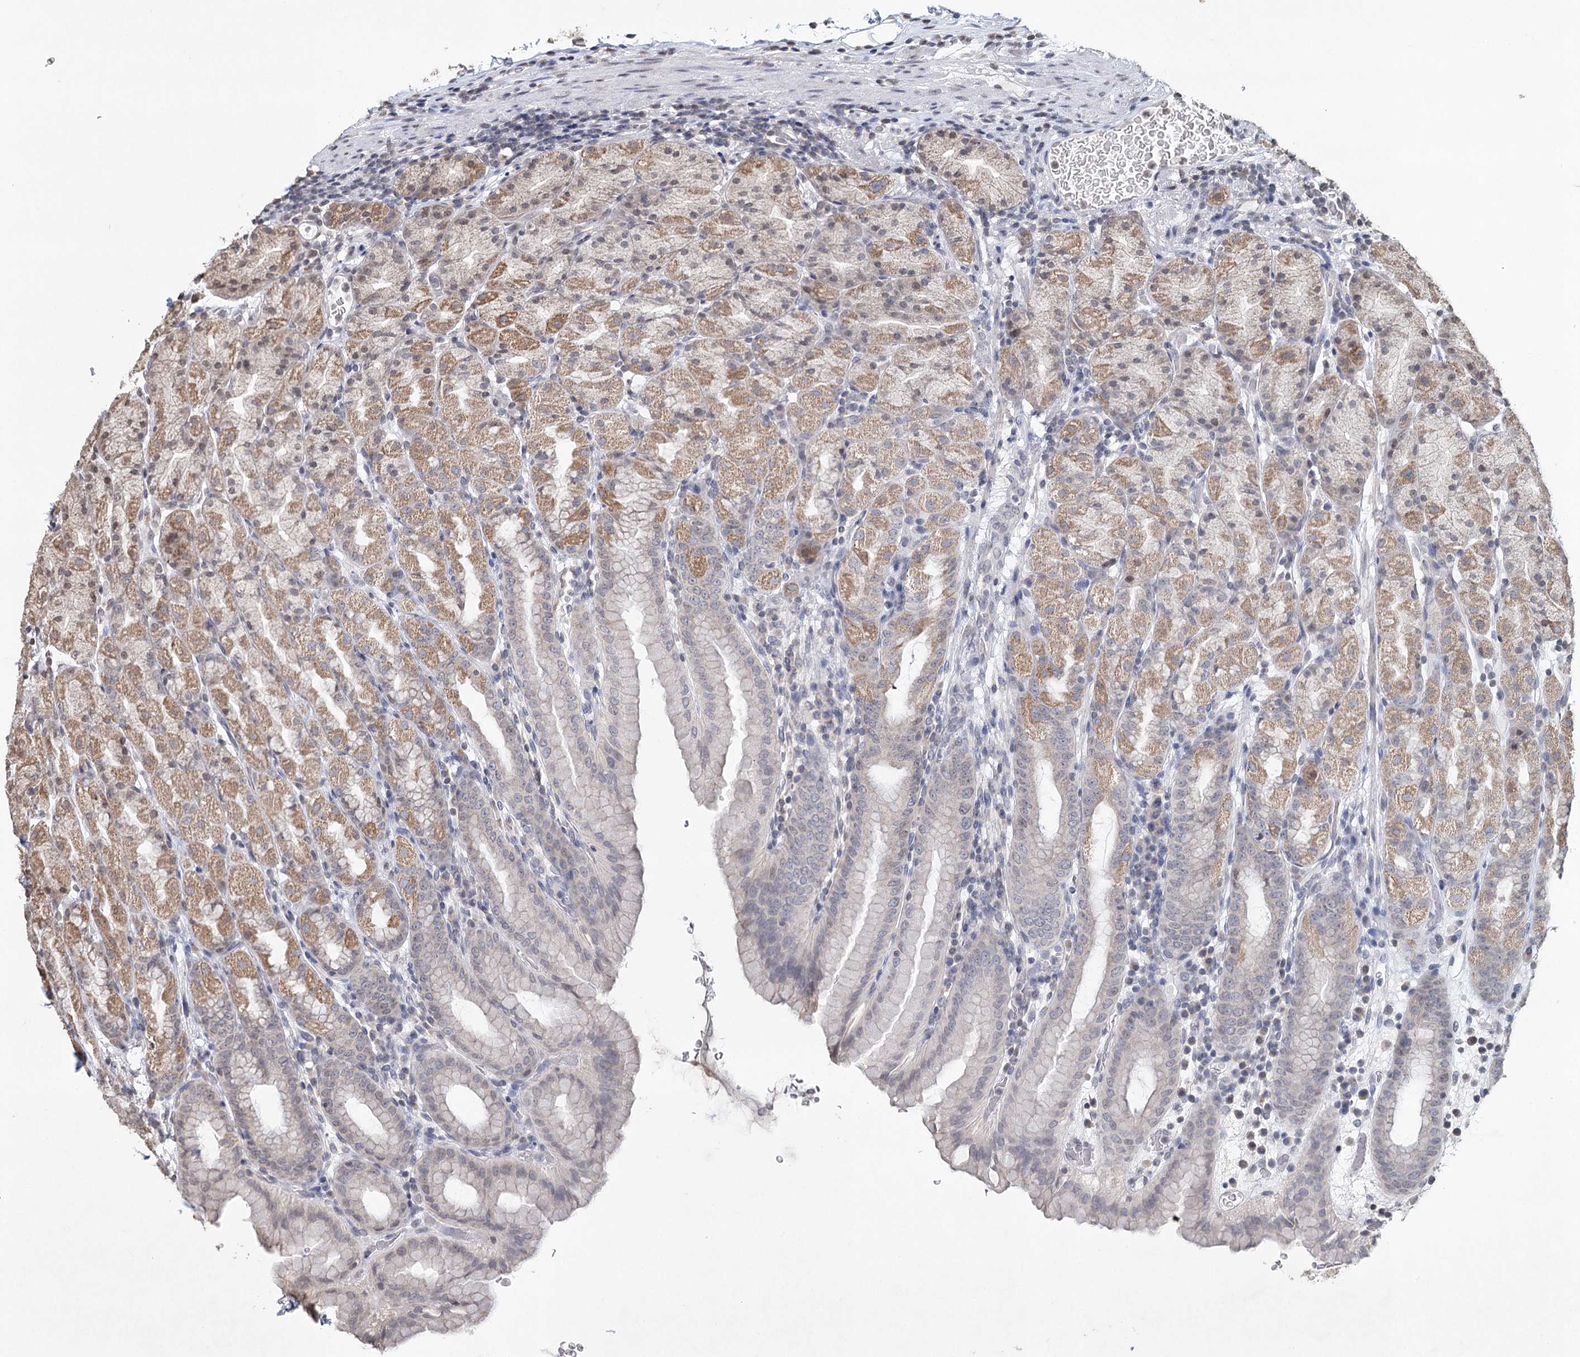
{"staining": {"intensity": "moderate", "quantity": "25%-75%", "location": "cytoplasmic/membranous"}, "tissue": "stomach", "cell_type": "Glandular cells", "image_type": "normal", "snomed": [{"axis": "morphology", "description": "Normal tissue, NOS"}, {"axis": "topography", "description": "Stomach, upper"}], "caption": "A medium amount of moderate cytoplasmic/membranous staining is appreciated in about 25%-75% of glandular cells in normal stomach. Ihc stains the protein in brown and the nuclei are stained blue.", "gene": "ICOS", "patient": {"sex": "male", "age": 68}}